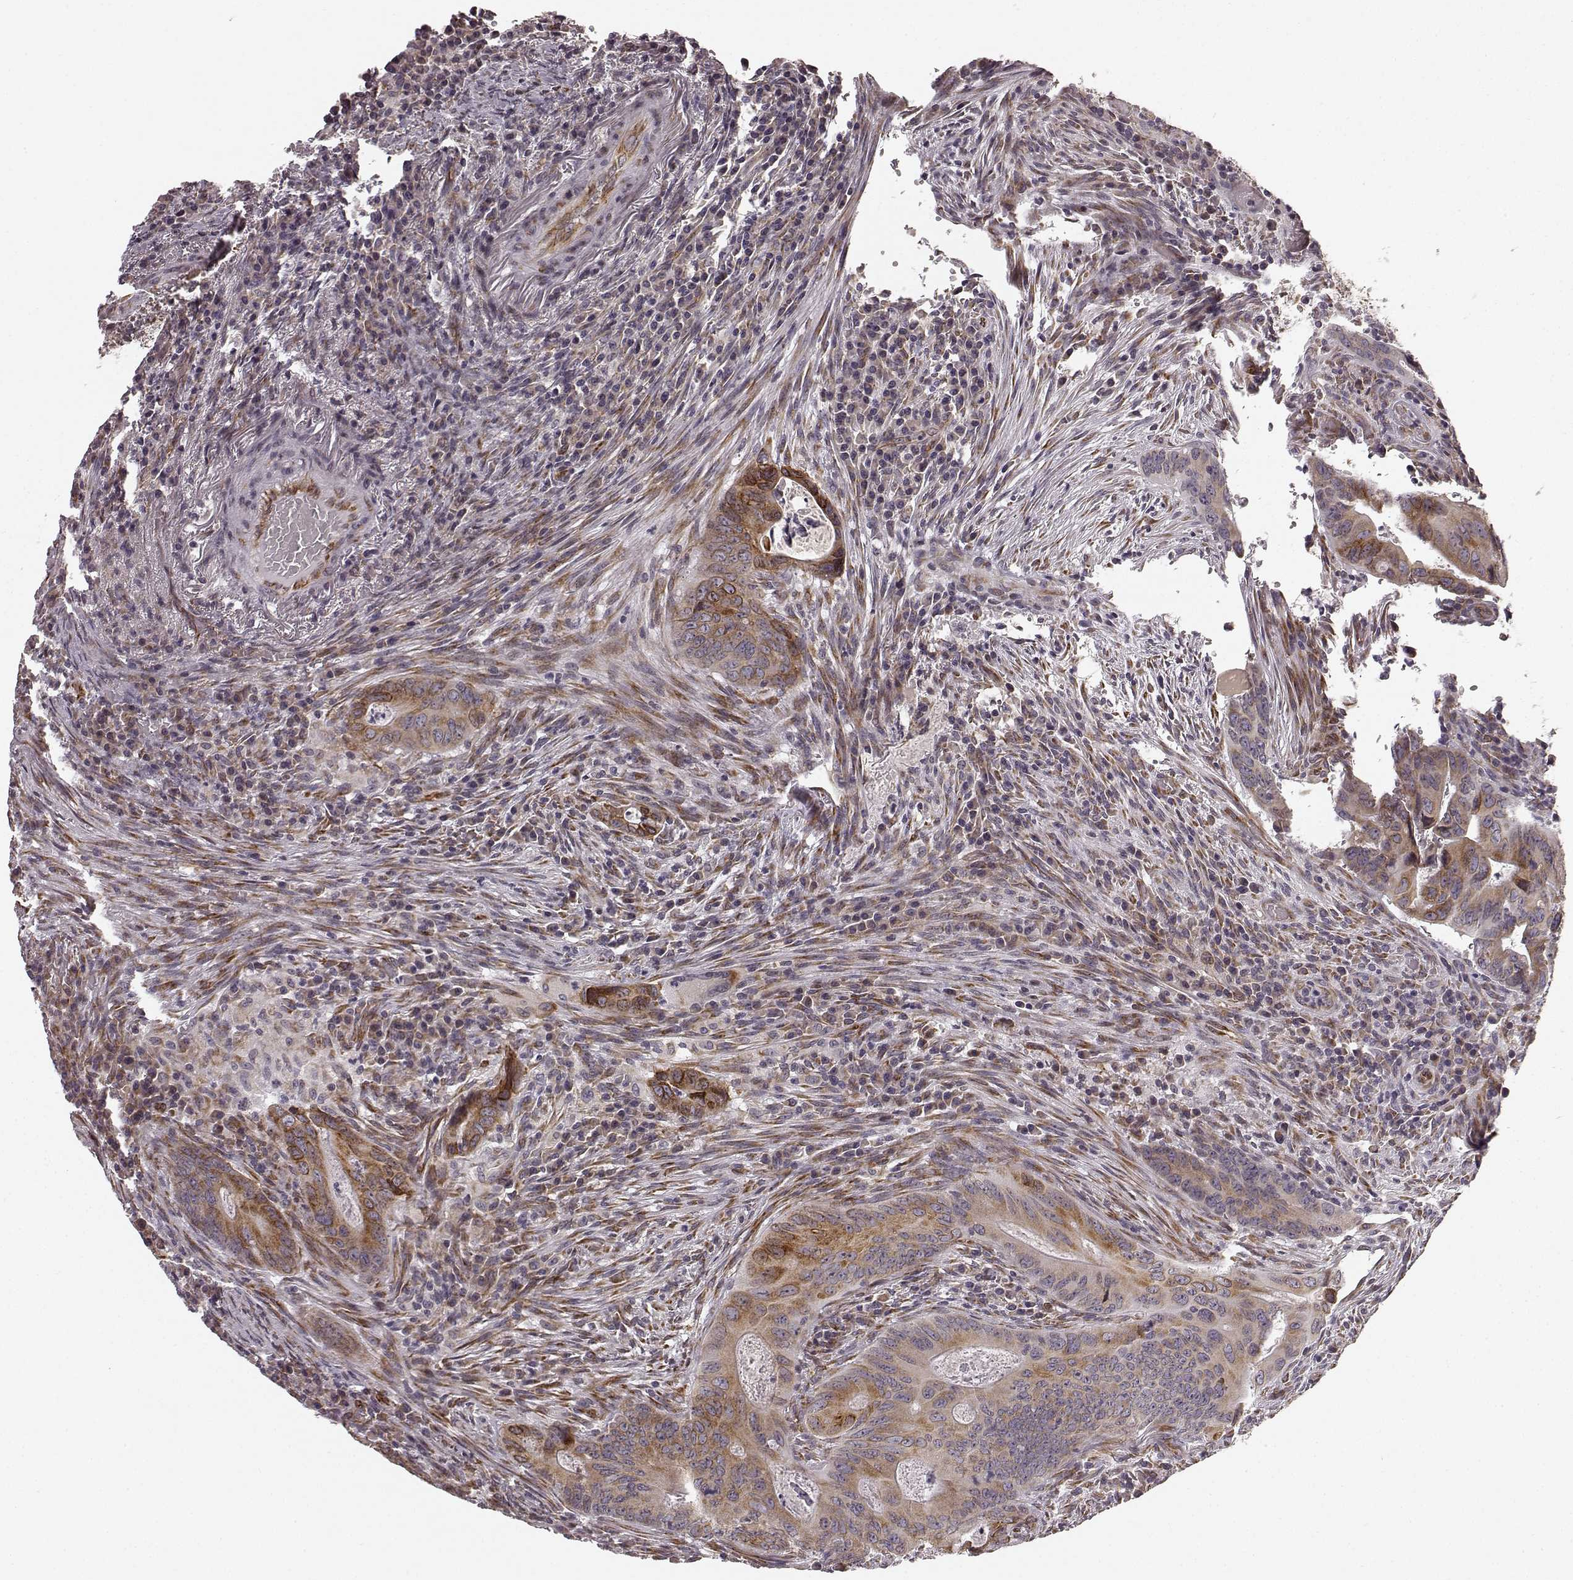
{"staining": {"intensity": "moderate", "quantity": "25%-75%", "location": "cytoplasmic/membranous"}, "tissue": "colorectal cancer", "cell_type": "Tumor cells", "image_type": "cancer", "snomed": [{"axis": "morphology", "description": "Adenocarcinoma, NOS"}, {"axis": "topography", "description": "Colon"}], "caption": "Brown immunohistochemical staining in human colorectal adenocarcinoma exhibits moderate cytoplasmic/membranous staining in approximately 25%-75% of tumor cells. The staining is performed using DAB brown chromogen to label protein expression. The nuclei are counter-stained blue using hematoxylin.", "gene": "TMEM14A", "patient": {"sex": "female", "age": 74}}